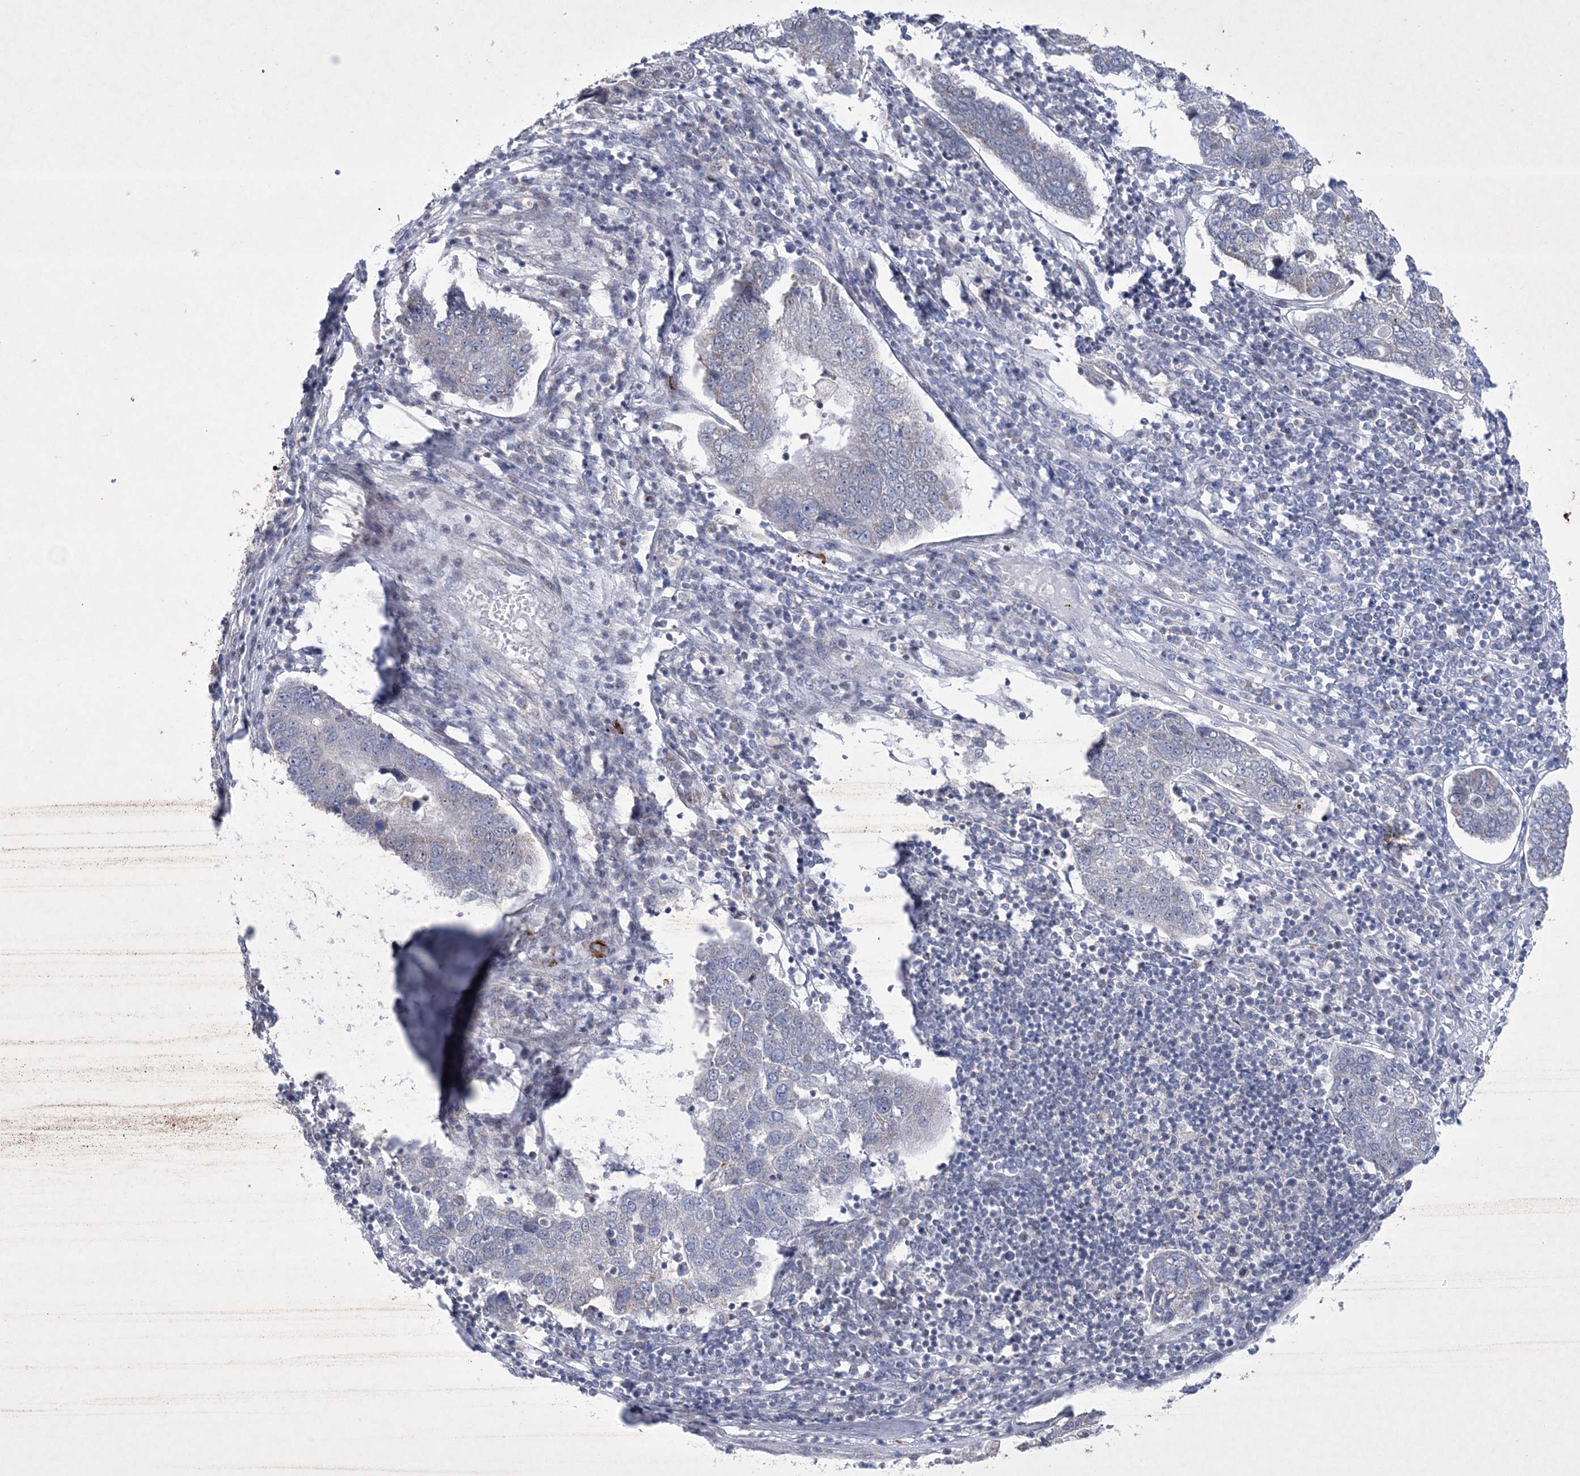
{"staining": {"intensity": "negative", "quantity": "none", "location": "none"}, "tissue": "pancreatic cancer", "cell_type": "Tumor cells", "image_type": "cancer", "snomed": [{"axis": "morphology", "description": "Adenocarcinoma, NOS"}, {"axis": "topography", "description": "Pancreas"}], "caption": "High power microscopy histopathology image of an immunohistochemistry micrograph of pancreatic adenocarcinoma, revealing no significant staining in tumor cells.", "gene": "CES4A", "patient": {"sex": "female", "age": 61}}